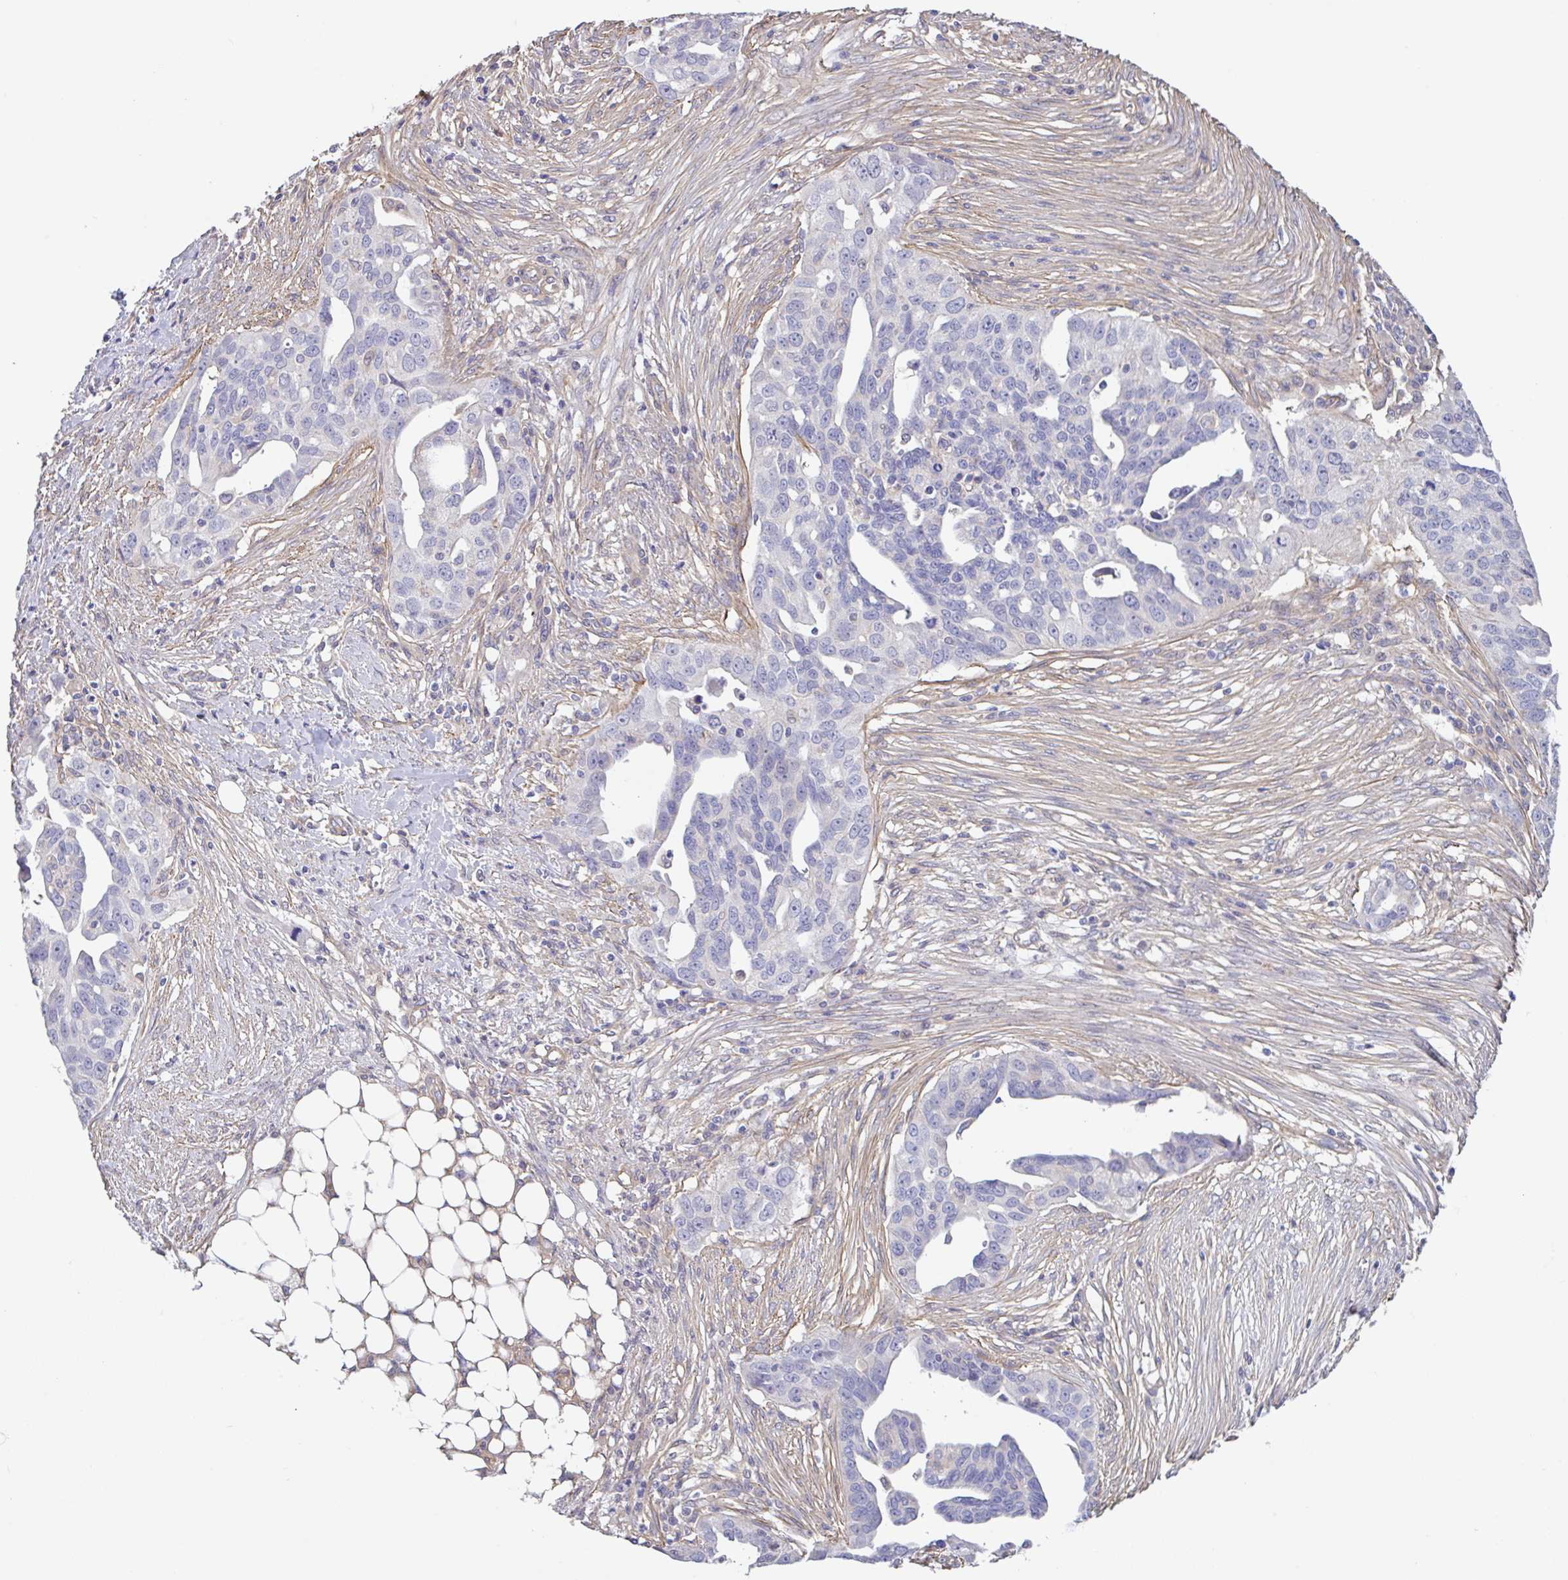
{"staining": {"intensity": "negative", "quantity": "none", "location": "none"}, "tissue": "ovarian cancer", "cell_type": "Tumor cells", "image_type": "cancer", "snomed": [{"axis": "morphology", "description": "Carcinoma, endometroid"}, {"axis": "morphology", "description": "Cystadenocarcinoma, serous, NOS"}, {"axis": "topography", "description": "Ovary"}], "caption": "Tumor cells show no significant staining in serous cystadenocarcinoma (ovarian).", "gene": "PLCD4", "patient": {"sex": "female", "age": 45}}